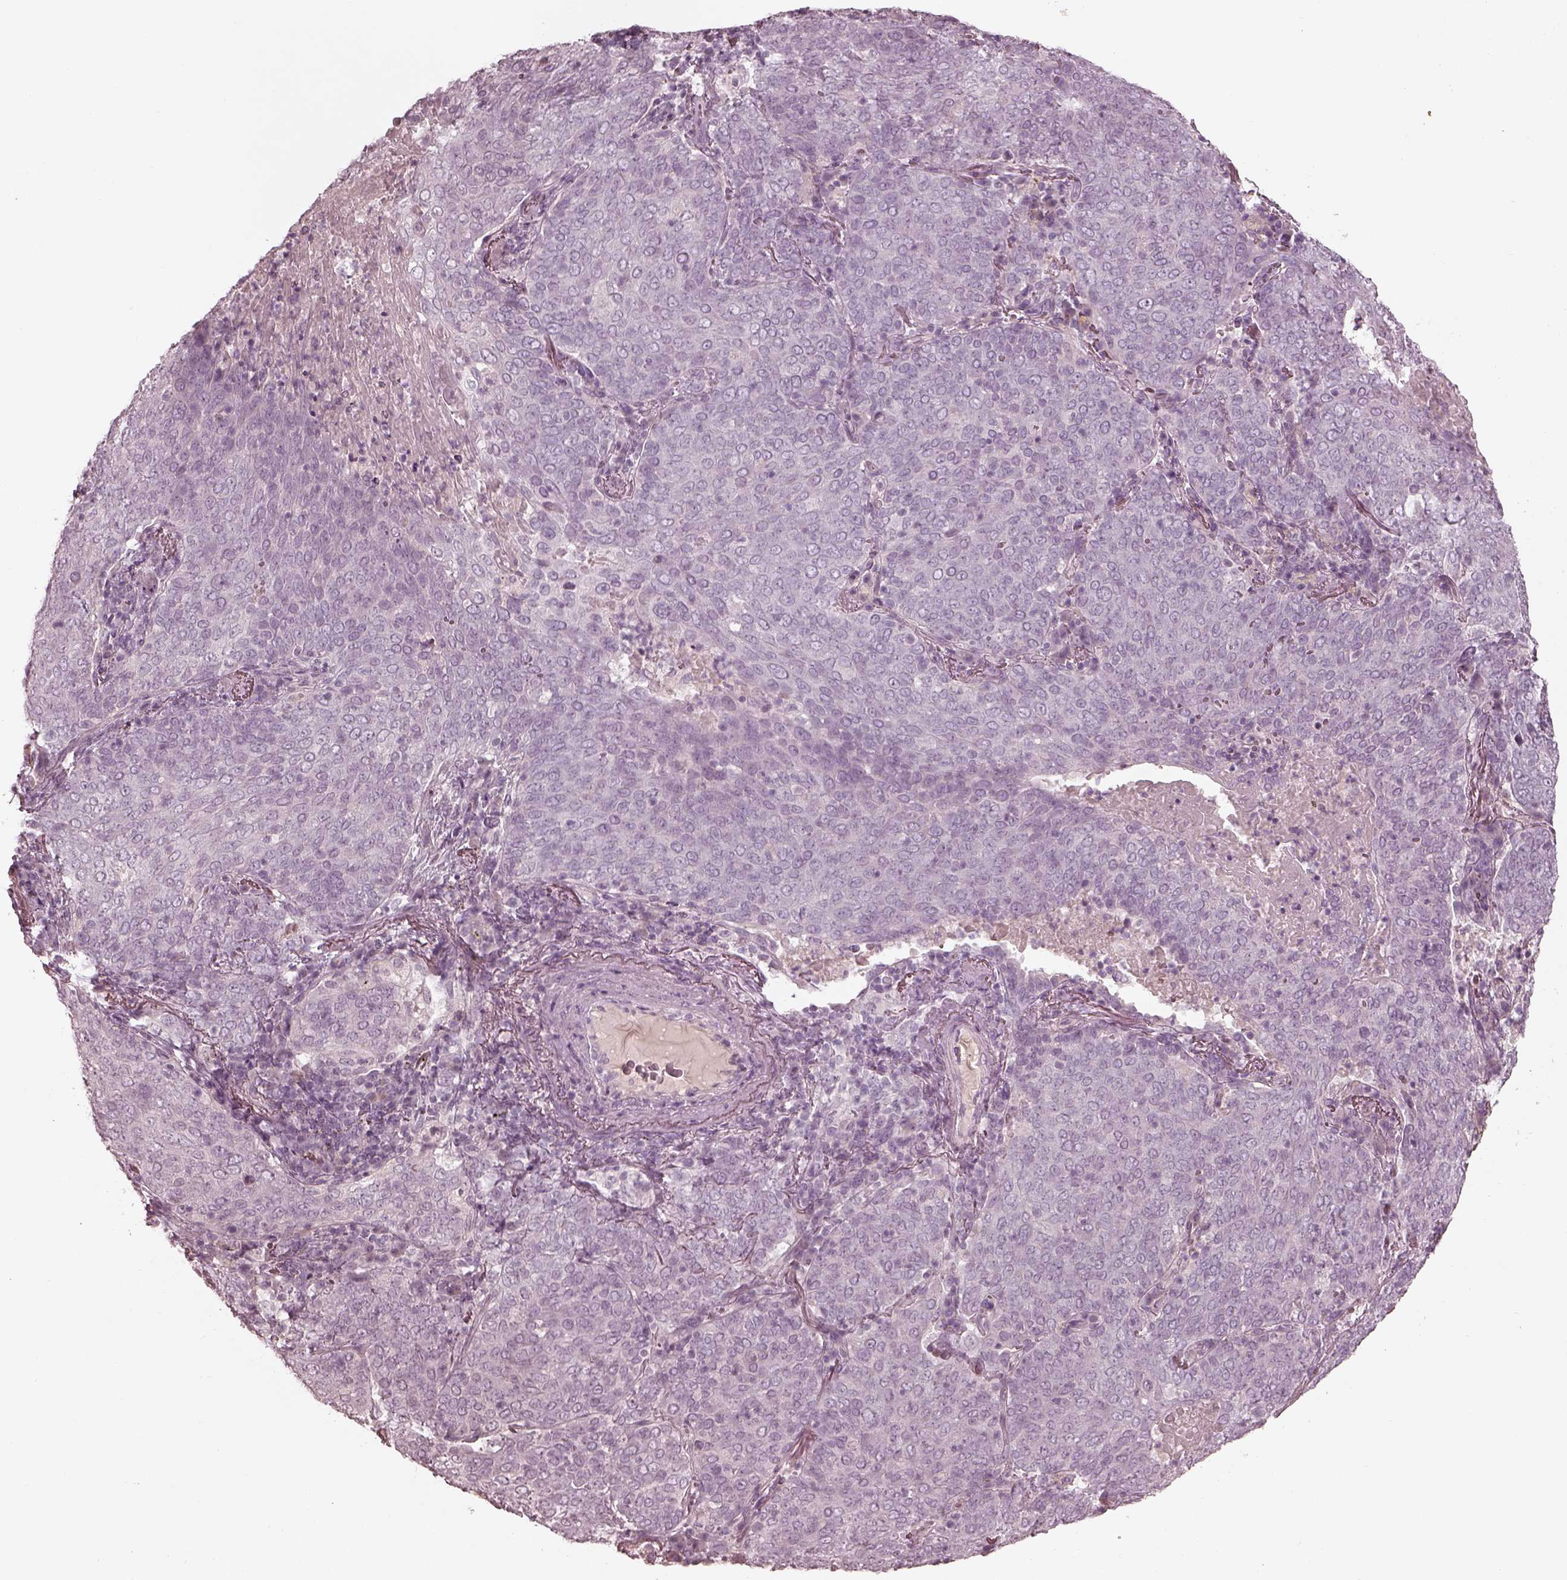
{"staining": {"intensity": "negative", "quantity": "none", "location": "none"}, "tissue": "lung cancer", "cell_type": "Tumor cells", "image_type": "cancer", "snomed": [{"axis": "morphology", "description": "Squamous cell carcinoma, NOS"}, {"axis": "topography", "description": "Lung"}], "caption": "Immunohistochemistry (IHC) histopathology image of human lung cancer stained for a protein (brown), which demonstrates no staining in tumor cells. The staining is performed using DAB brown chromogen with nuclei counter-stained in using hematoxylin.", "gene": "ADRB3", "patient": {"sex": "male", "age": 82}}